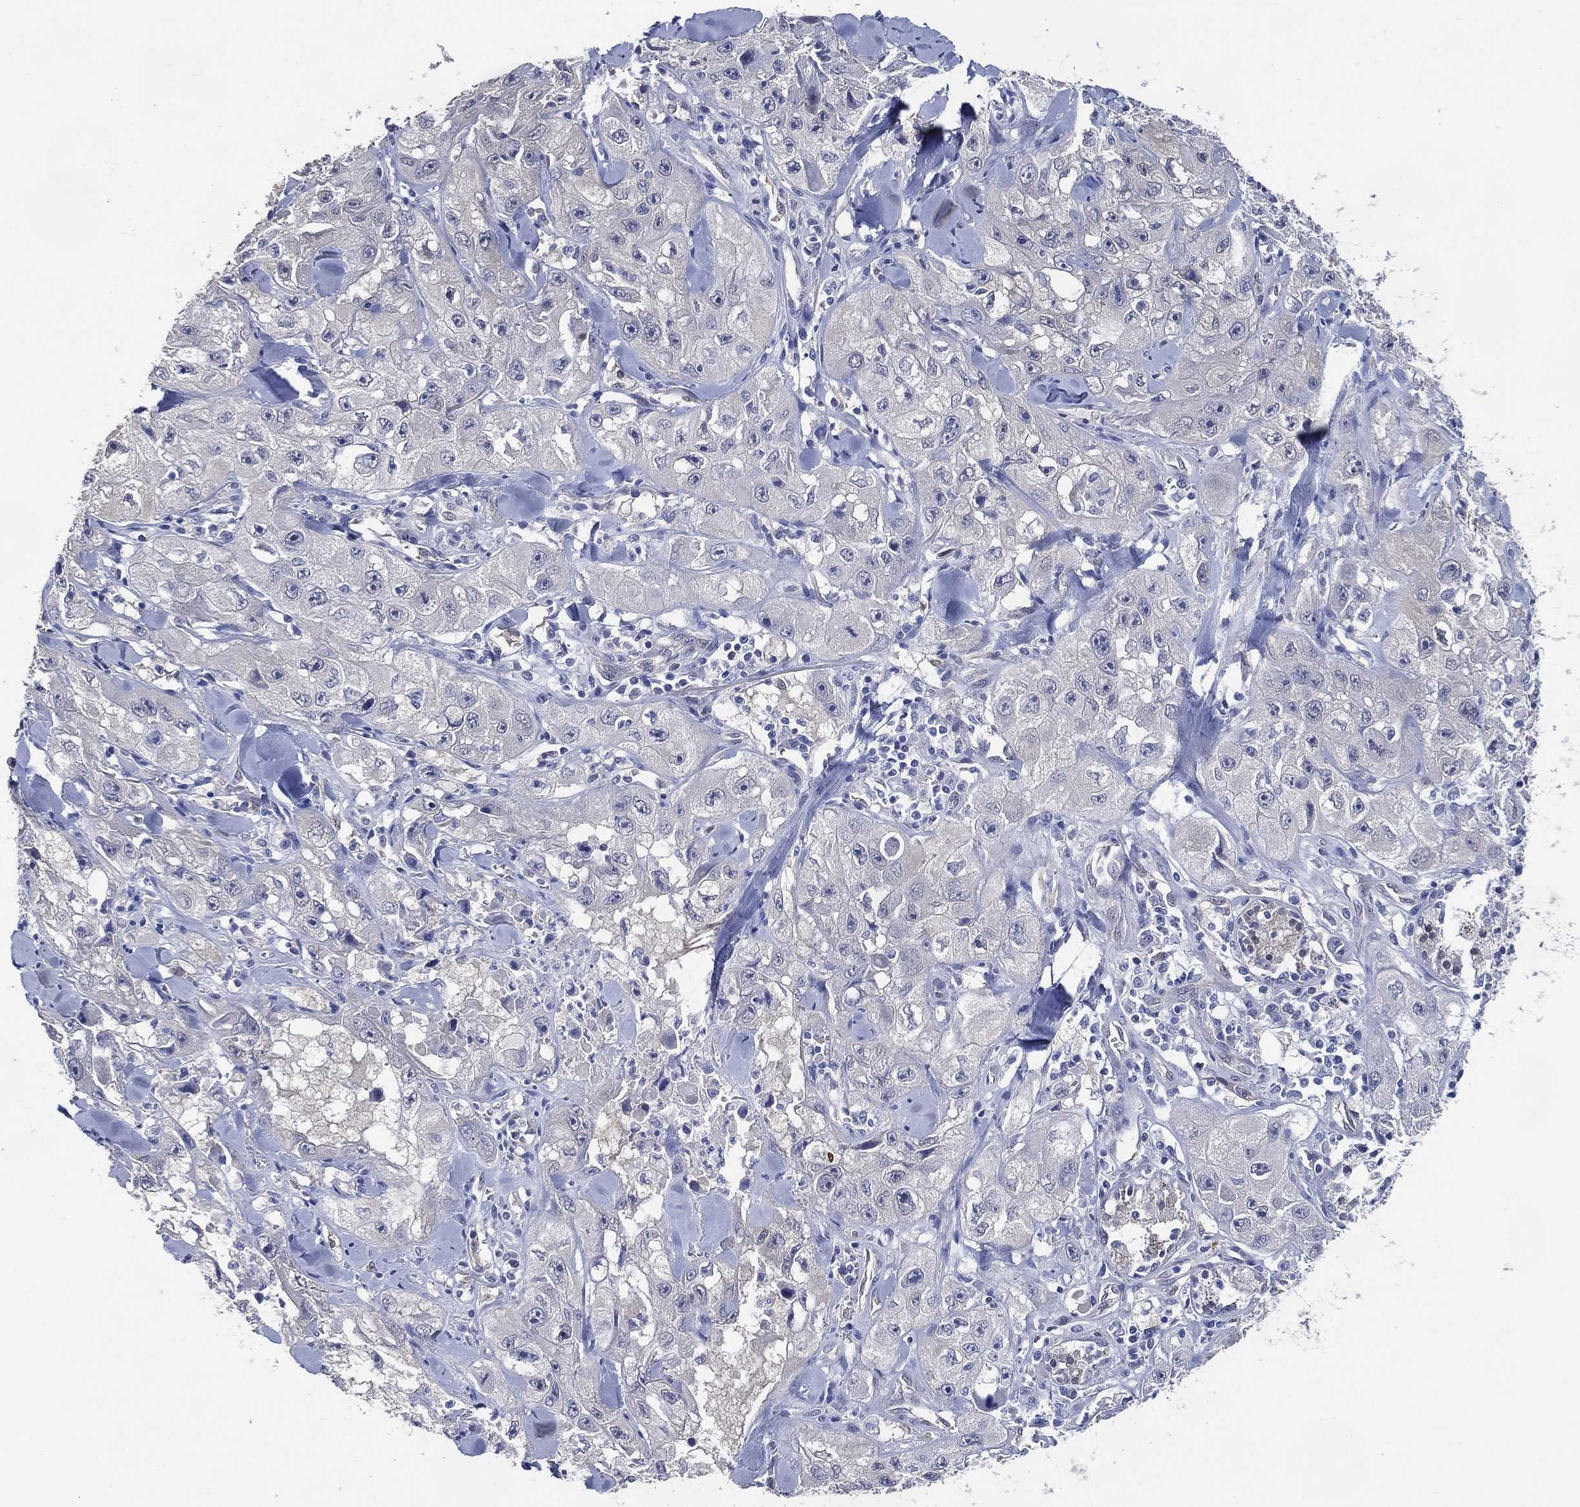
{"staining": {"intensity": "negative", "quantity": "none", "location": "none"}, "tissue": "skin cancer", "cell_type": "Tumor cells", "image_type": "cancer", "snomed": [{"axis": "morphology", "description": "Squamous cell carcinoma, NOS"}, {"axis": "topography", "description": "Skin"}, {"axis": "topography", "description": "Subcutis"}], "caption": "Tumor cells are negative for protein expression in human skin cancer.", "gene": "AK1", "patient": {"sex": "male", "age": 73}}